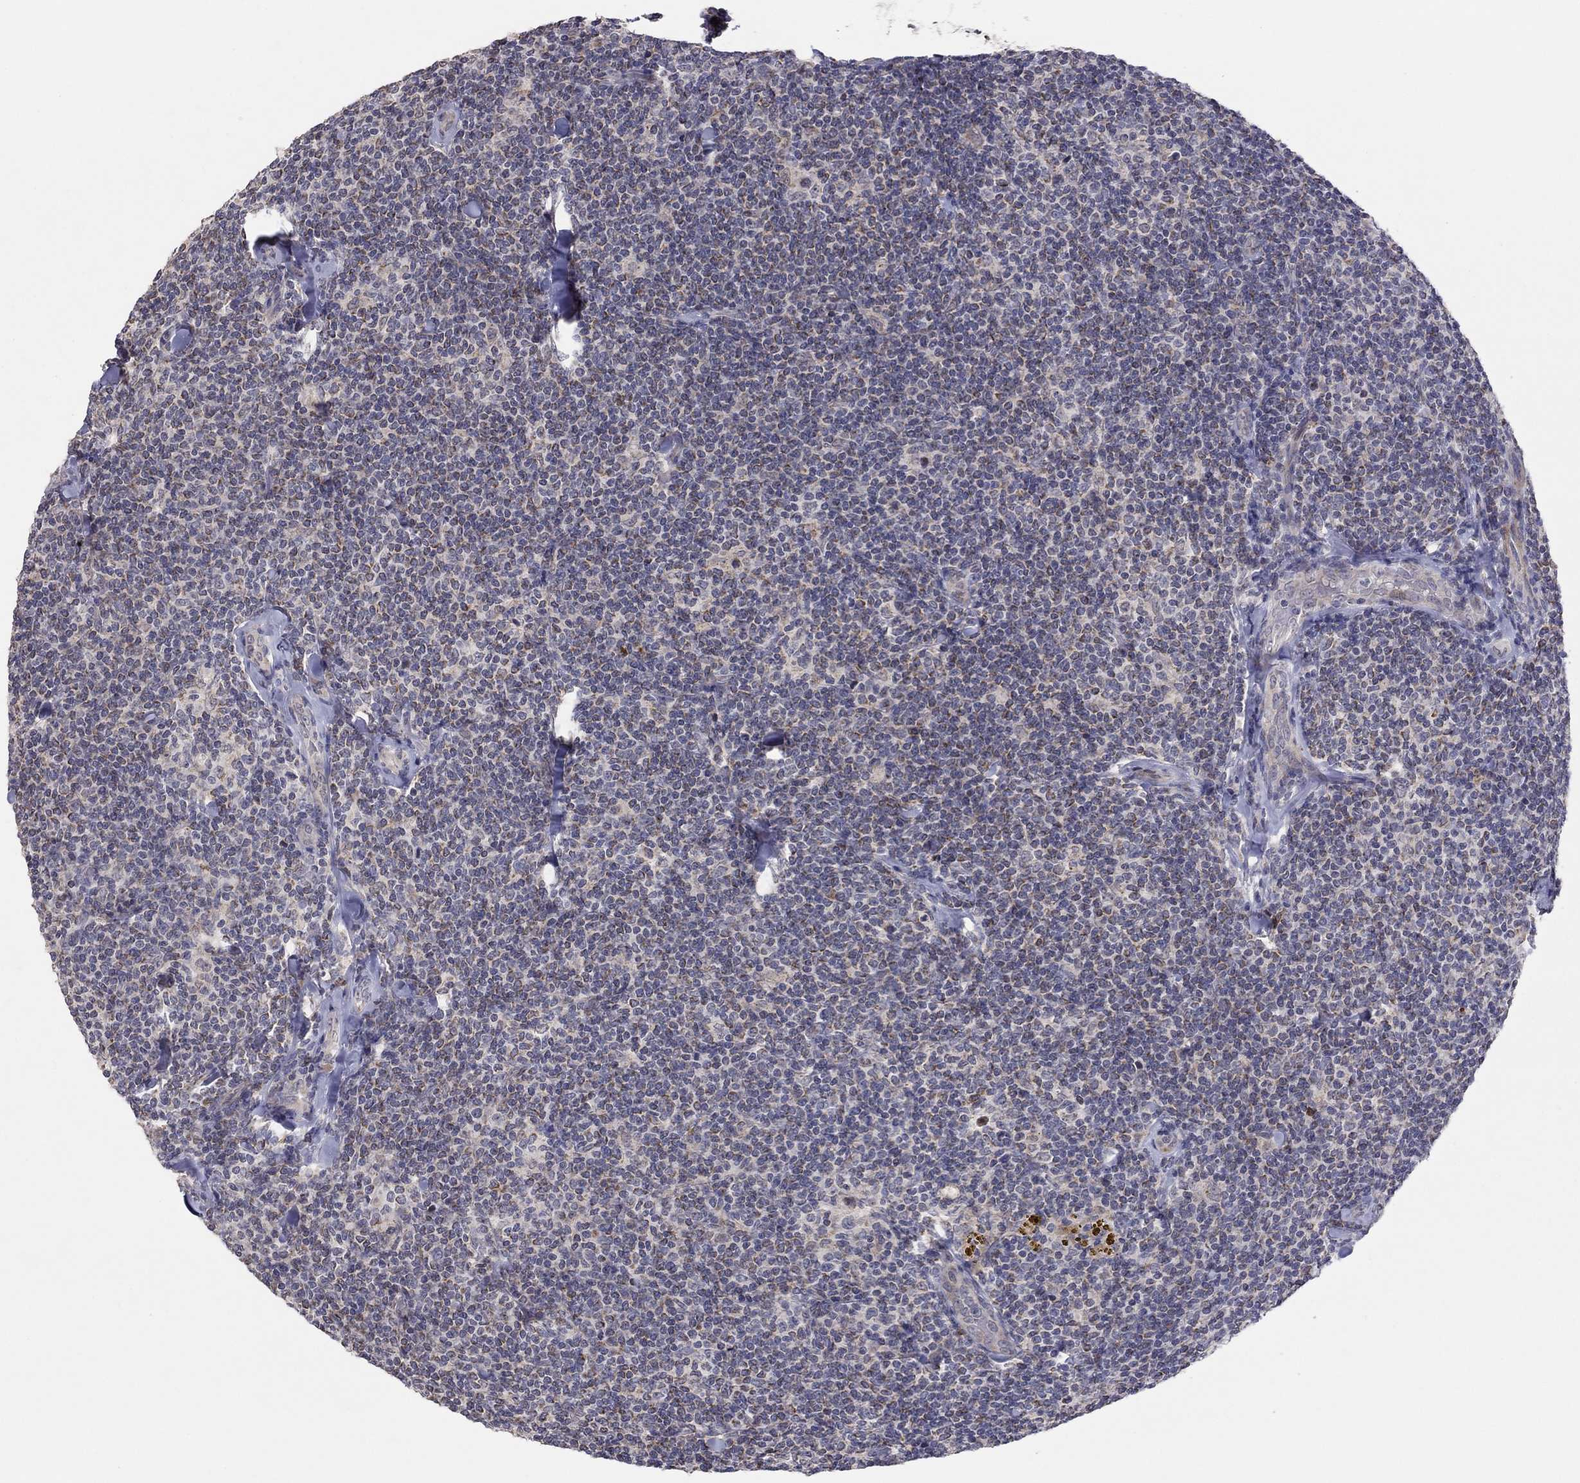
{"staining": {"intensity": "weak", "quantity": "25%-75%", "location": "cytoplasmic/membranous"}, "tissue": "lymphoma", "cell_type": "Tumor cells", "image_type": "cancer", "snomed": [{"axis": "morphology", "description": "Malignant lymphoma, non-Hodgkin's type, Low grade"}, {"axis": "topography", "description": "Lymph node"}], "caption": "Immunohistochemistry (IHC) of lymphoma reveals low levels of weak cytoplasmic/membranous positivity in approximately 25%-75% of tumor cells.", "gene": "CRACDL", "patient": {"sex": "female", "age": 56}}